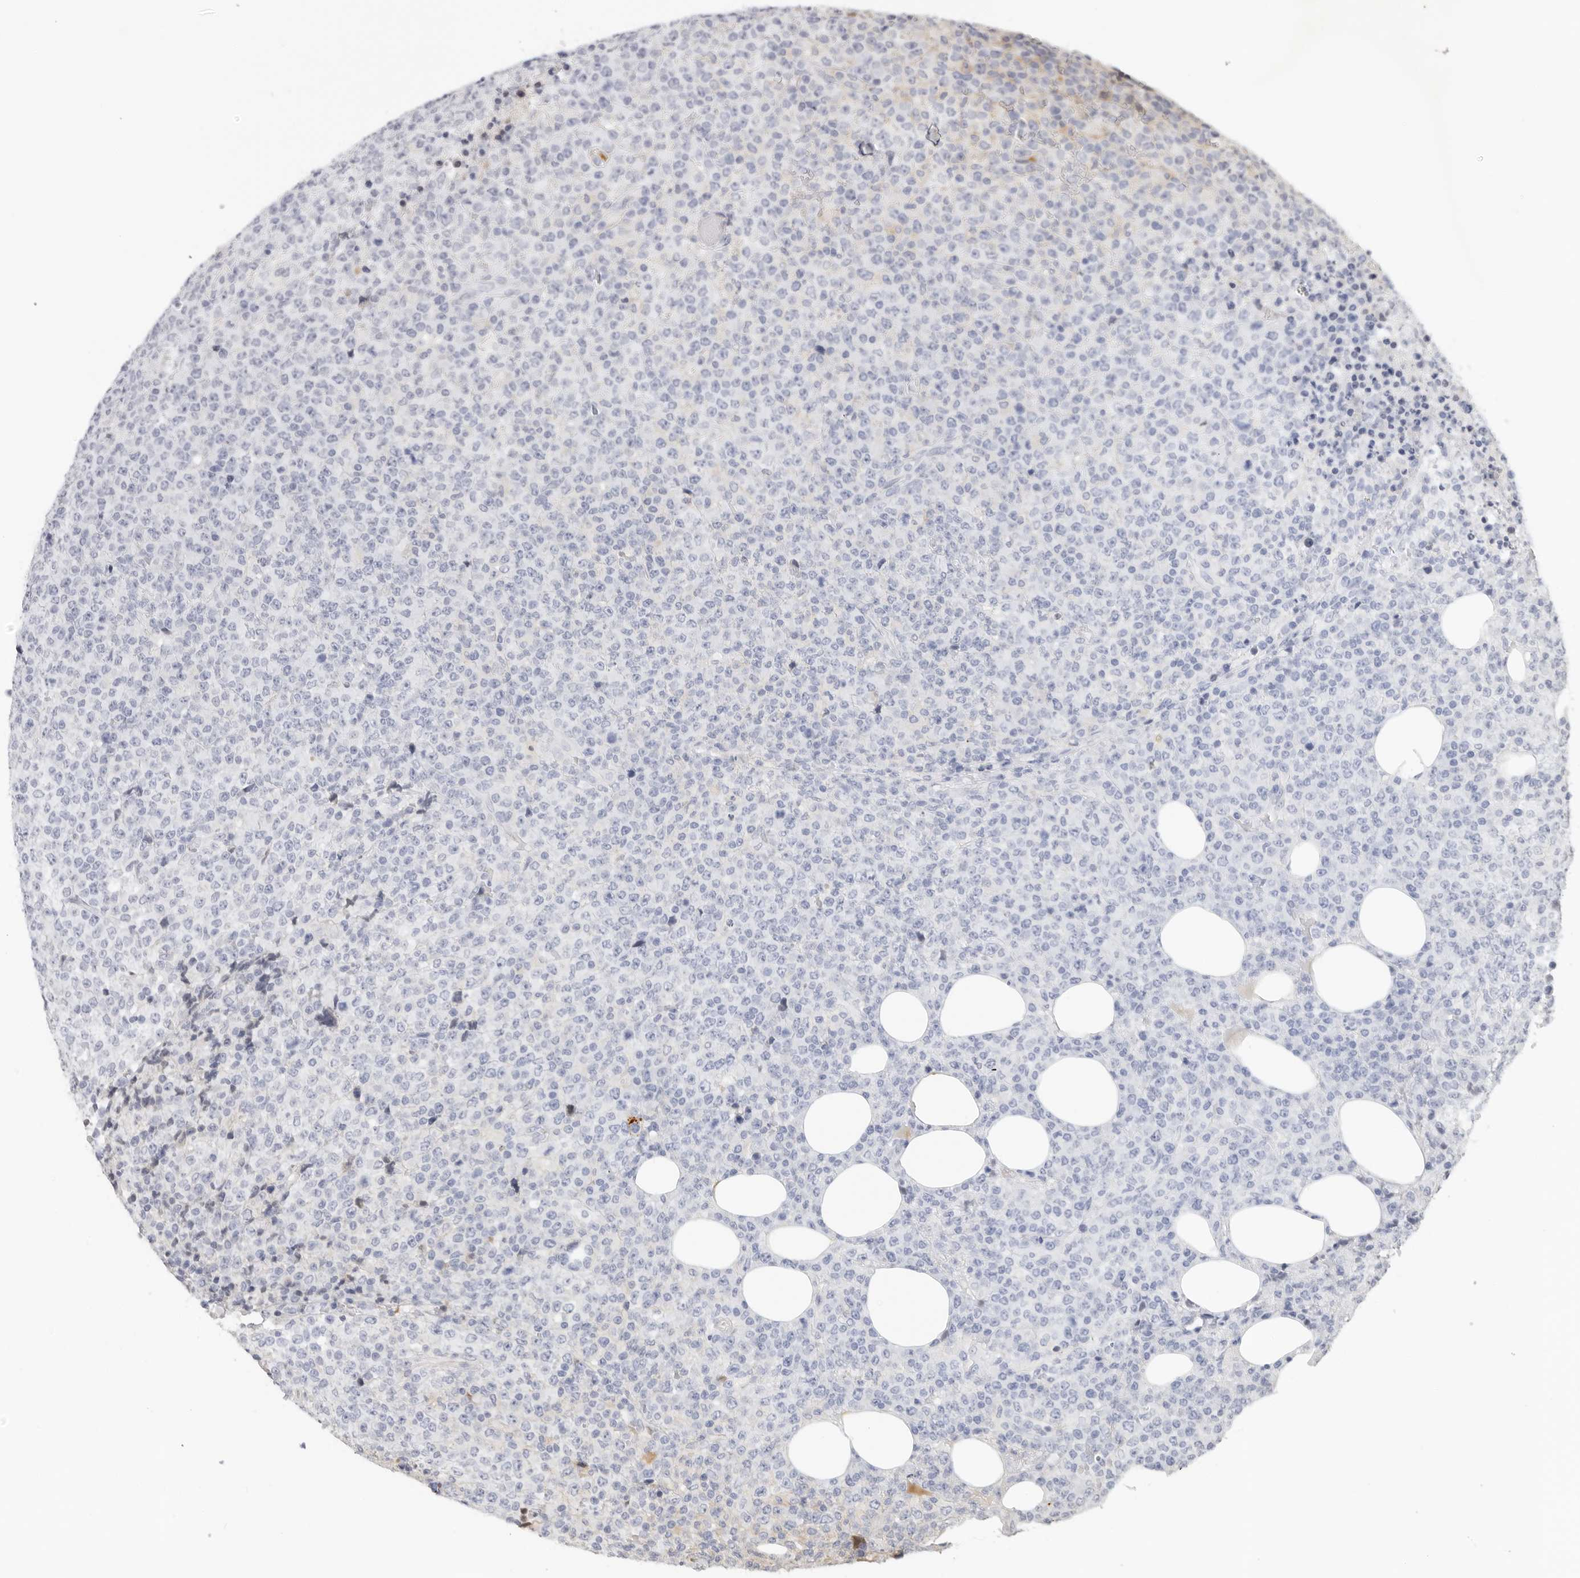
{"staining": {"intensity": "negative", "quantity": "none", "location": "none"}, "tissue": "lymphoma", "cell_type": "Tumor cells", "image_type": "cancer", "snomed": [{"axis": "morphology", "description": "Malignant lymphoma, non-Hodgkin's type, High grade"}, {"axis": "topography", "description": "Lymph node"}], "caption": "IHC histopathology image of neoplastic tissue: high-grade malignant lymphoma, non-Hodgkin's type stained with DAB (3,3'-diaminobenzidine) reveals no significant protein staining in tumor cells.", "gene": "AGMAT", "patient": {"sex": "male", "age": 13}}